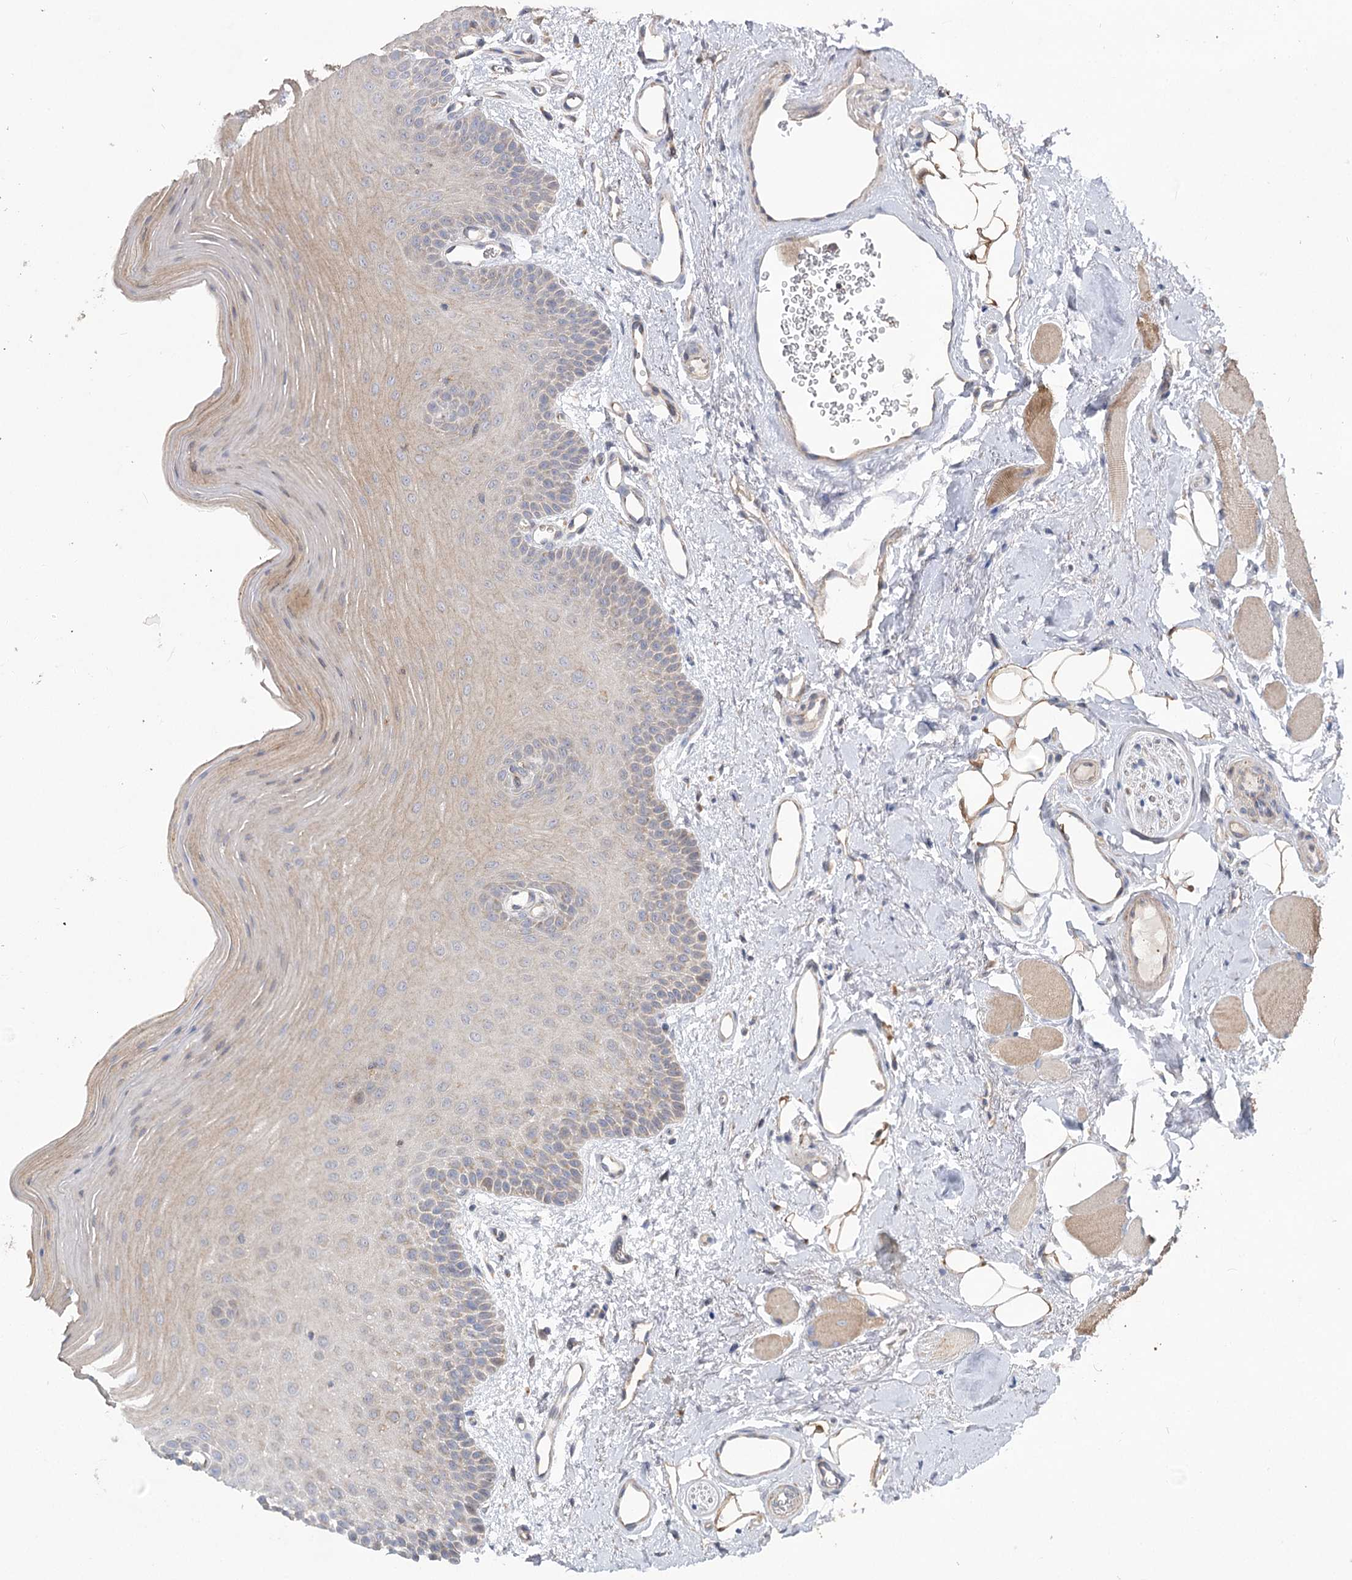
{"staining": {"intensity": "moderate", "quantity": "25%-75%", "location": "cytoplasmic/membranous"}, "tissue": "oral mucosa", "cell_type": "Squamous epithelial cells", "image_type": "normal", "snomed": [{"axis": "morphology", "description": "Normal tissue, NOS"}, {"axis": "topography", "description": "Oral tissue"}], "caption": "The image exhibits immunohistochemical staining of benign oral mucosa. There is moderate cytoplasmic/membranous staining is appreciated in approximately 25%-75% of squamous epithelial cells. (DAB (3,3'-diaminobenzidine) IHC, brown staining for protein, blue staining for nuclei).", "gene": "RUFY4", "patient": {"sex": "male", "age": 68}}